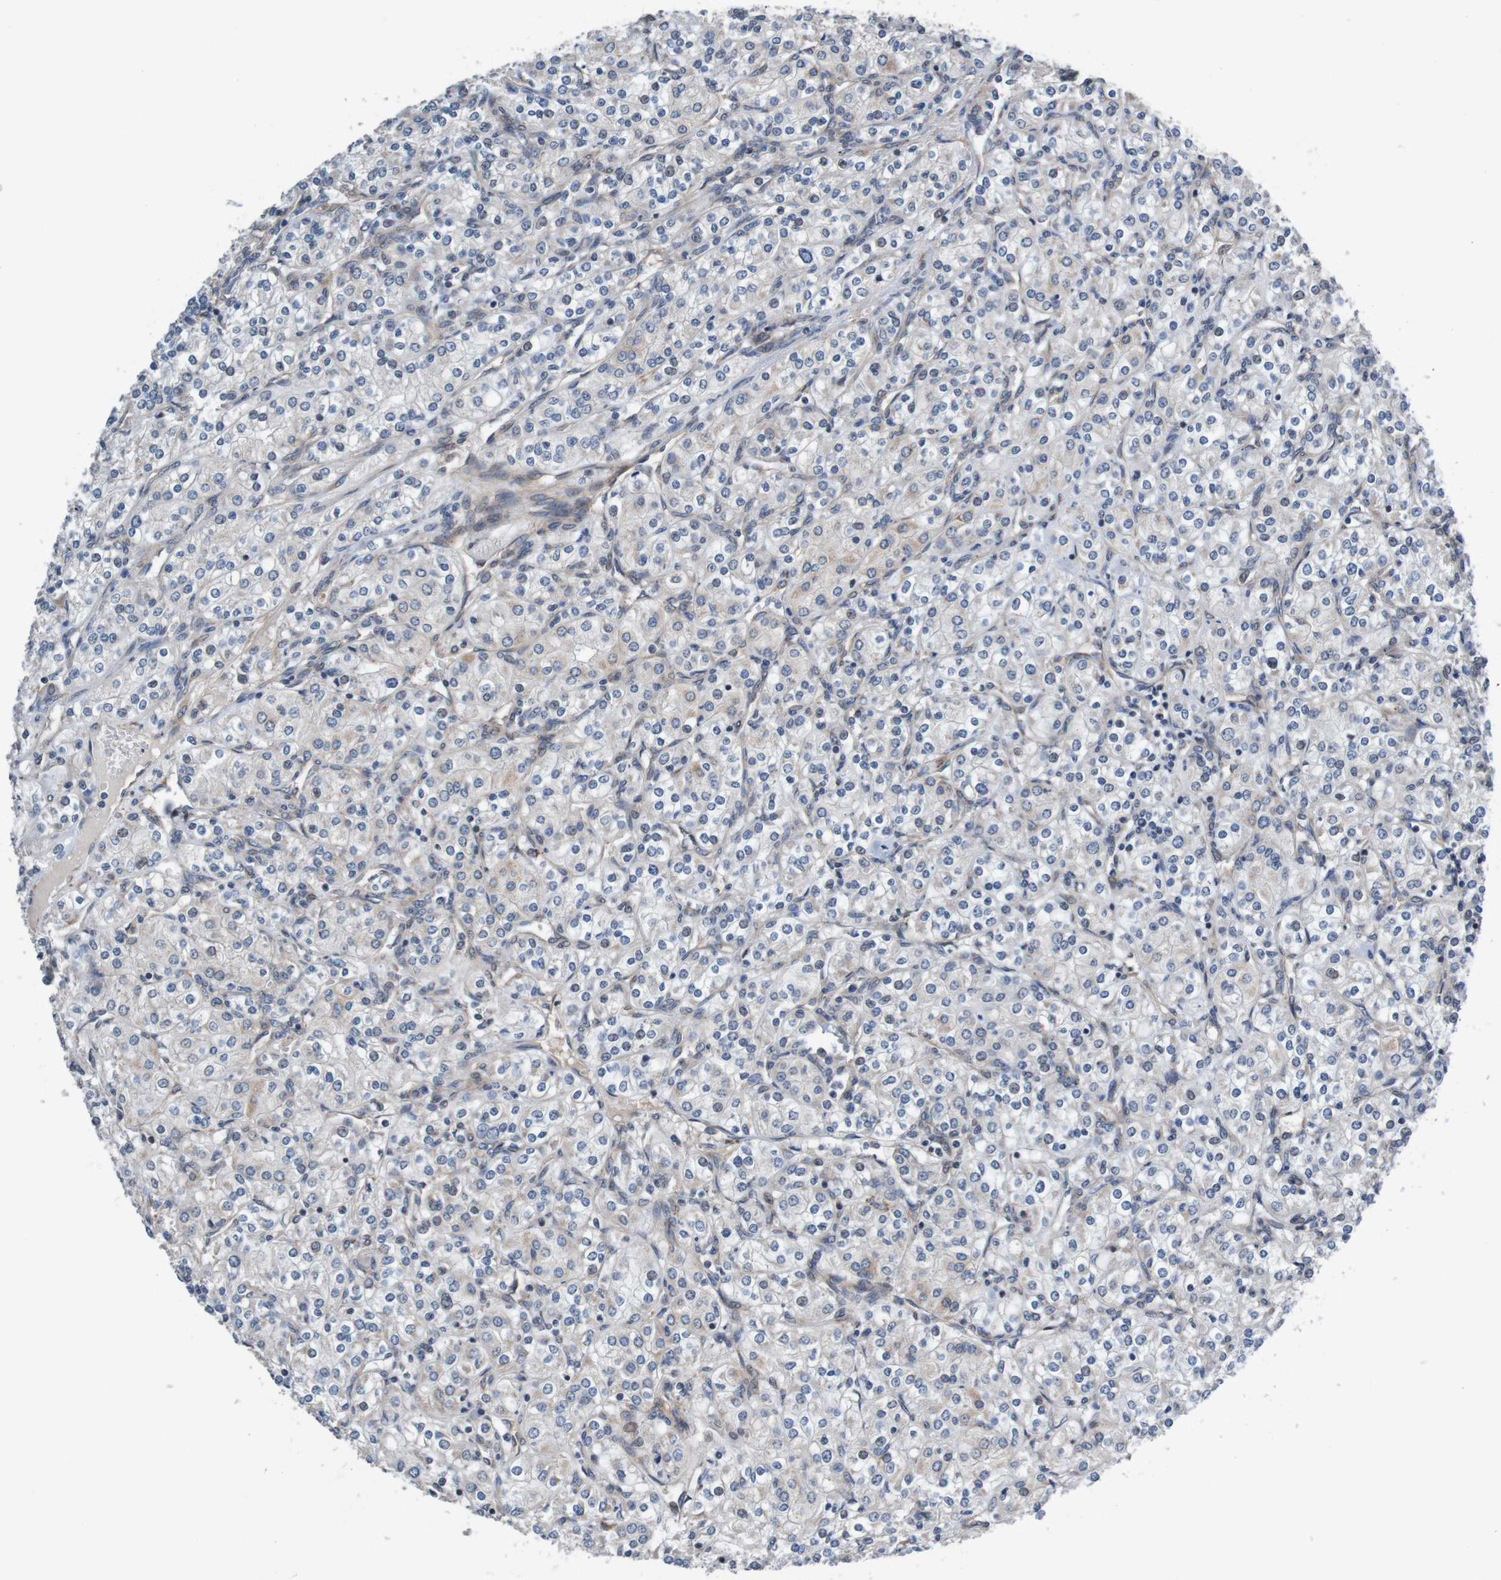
{"staining": {"intensity": "weak", "quantity": "<25%", "location": "cytoplasmic/membranous"}, "tissue": "renal cancer", "cell_type": "Tumor cells", "image_type": "cancer", "snomed": [{"axis": "morphology", "description": "Adenocarcinoma, NOS"}, {"axis": "topography", "description": "Kidney"}], "caption": "High magnification brightfield microscopy of adenocarcinoma (renal) stained with DAB (3,3'-diaminobenzidine) (brown) and counterstained with hematoxylin (blue): tumor cells show no significant staining.", "gene": "CPED1", "patient": {"sex": "male", "age": 77}}